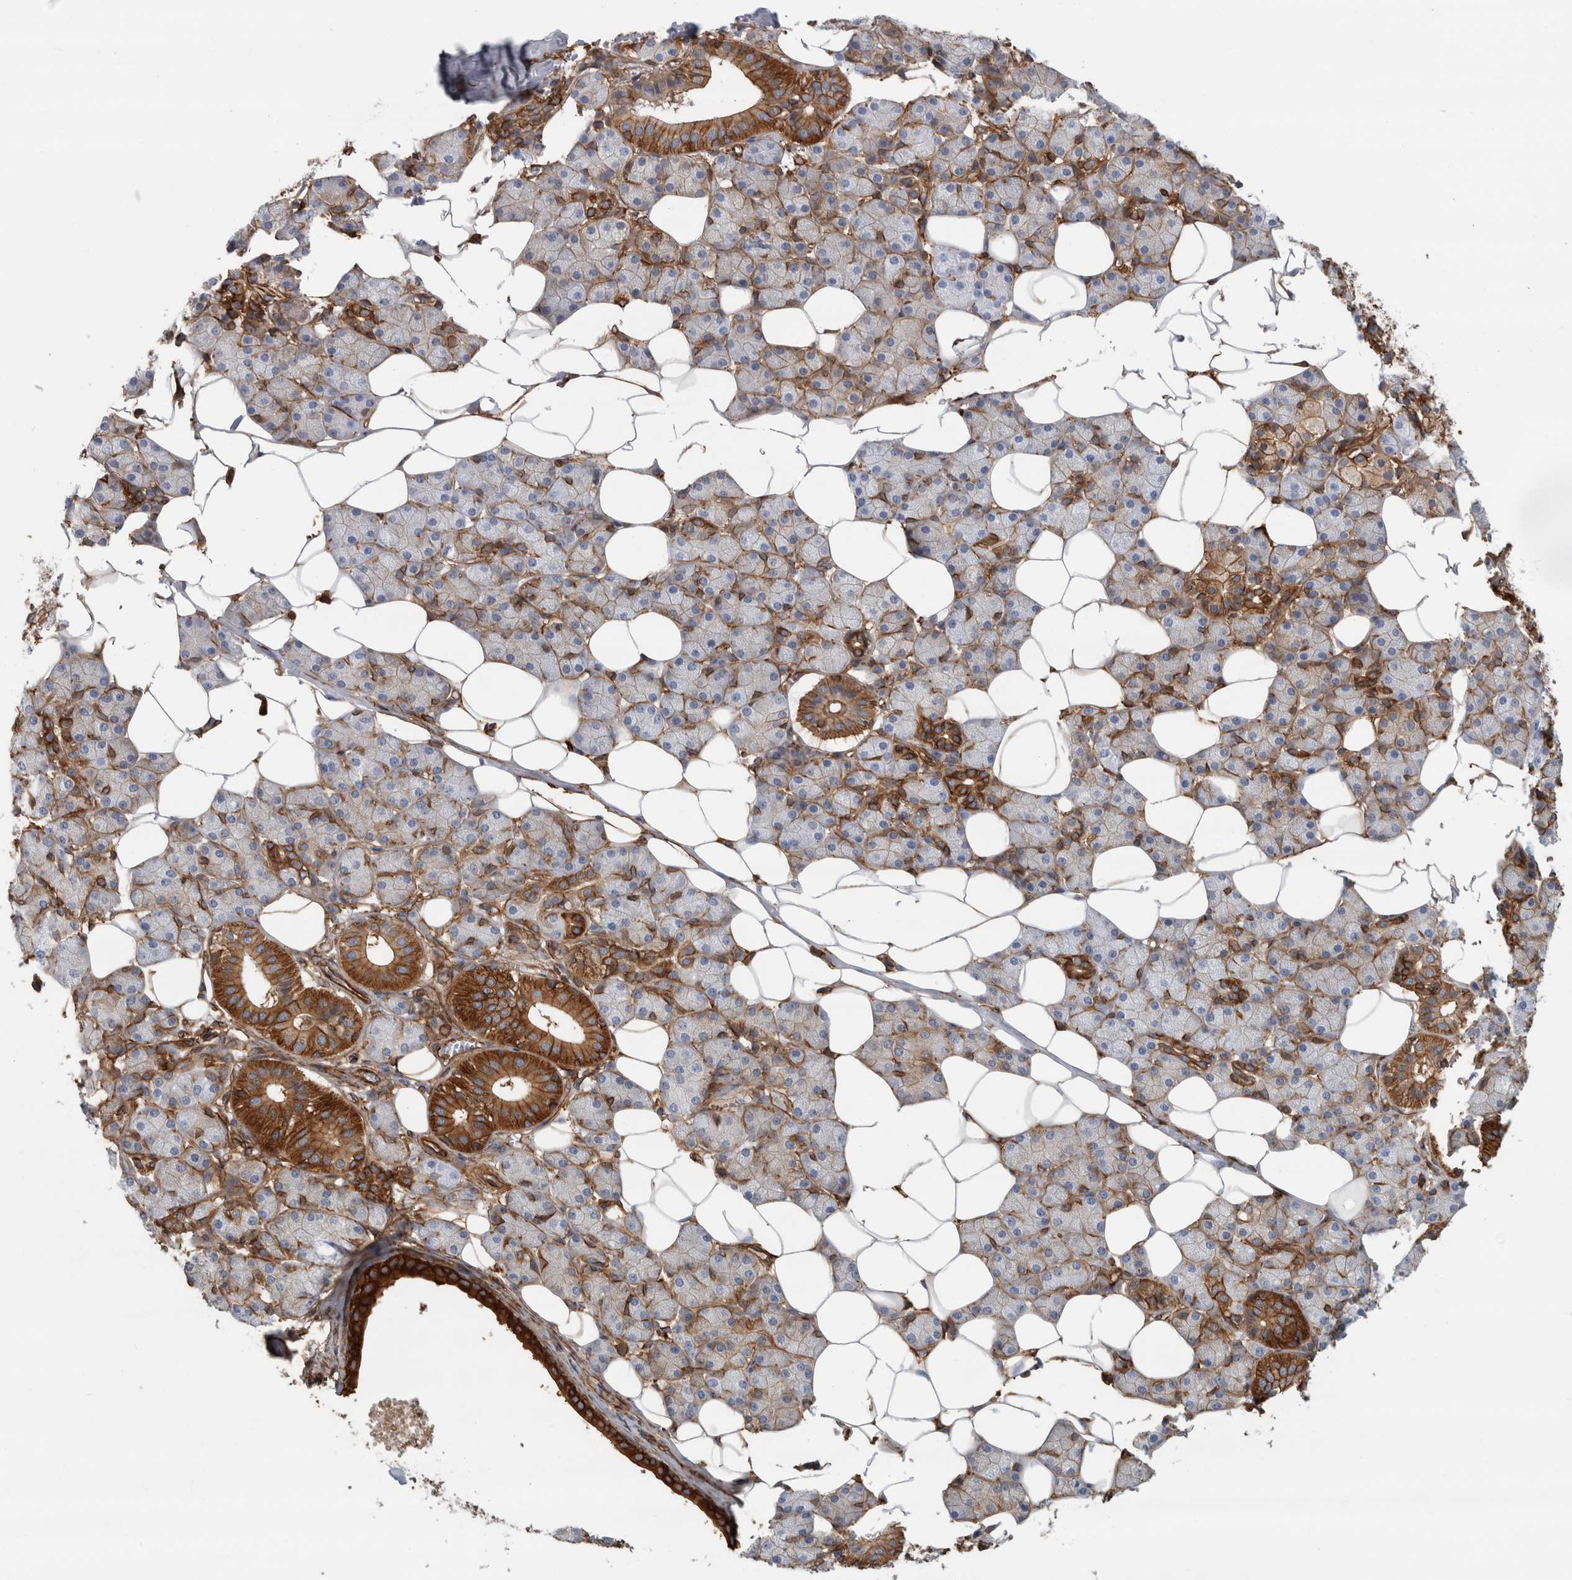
{"staining": {"intensity": "strong", "quantity": "25%-75%", "location": "cytoplasmic/membranous"}, "tissue": "salivary gland", "cell_type": "Glandular cells", "image_type": "normal", "snomed": [{"axis": "morphology", "description": "Normal tissue, NOS"}, {"axis": "topography", "description": "Salivary gland"}], "caption": "A high-resolution histopathology image shows immunohistochemistry (IHC) staining of unremarkable salivary gland, which demonstrates strong cytoplasmic/membranous expression in approximately 25%-75% of glandular cells.", "gene": "AHNAK", "patient": {"sex": "female", "age": 33}}